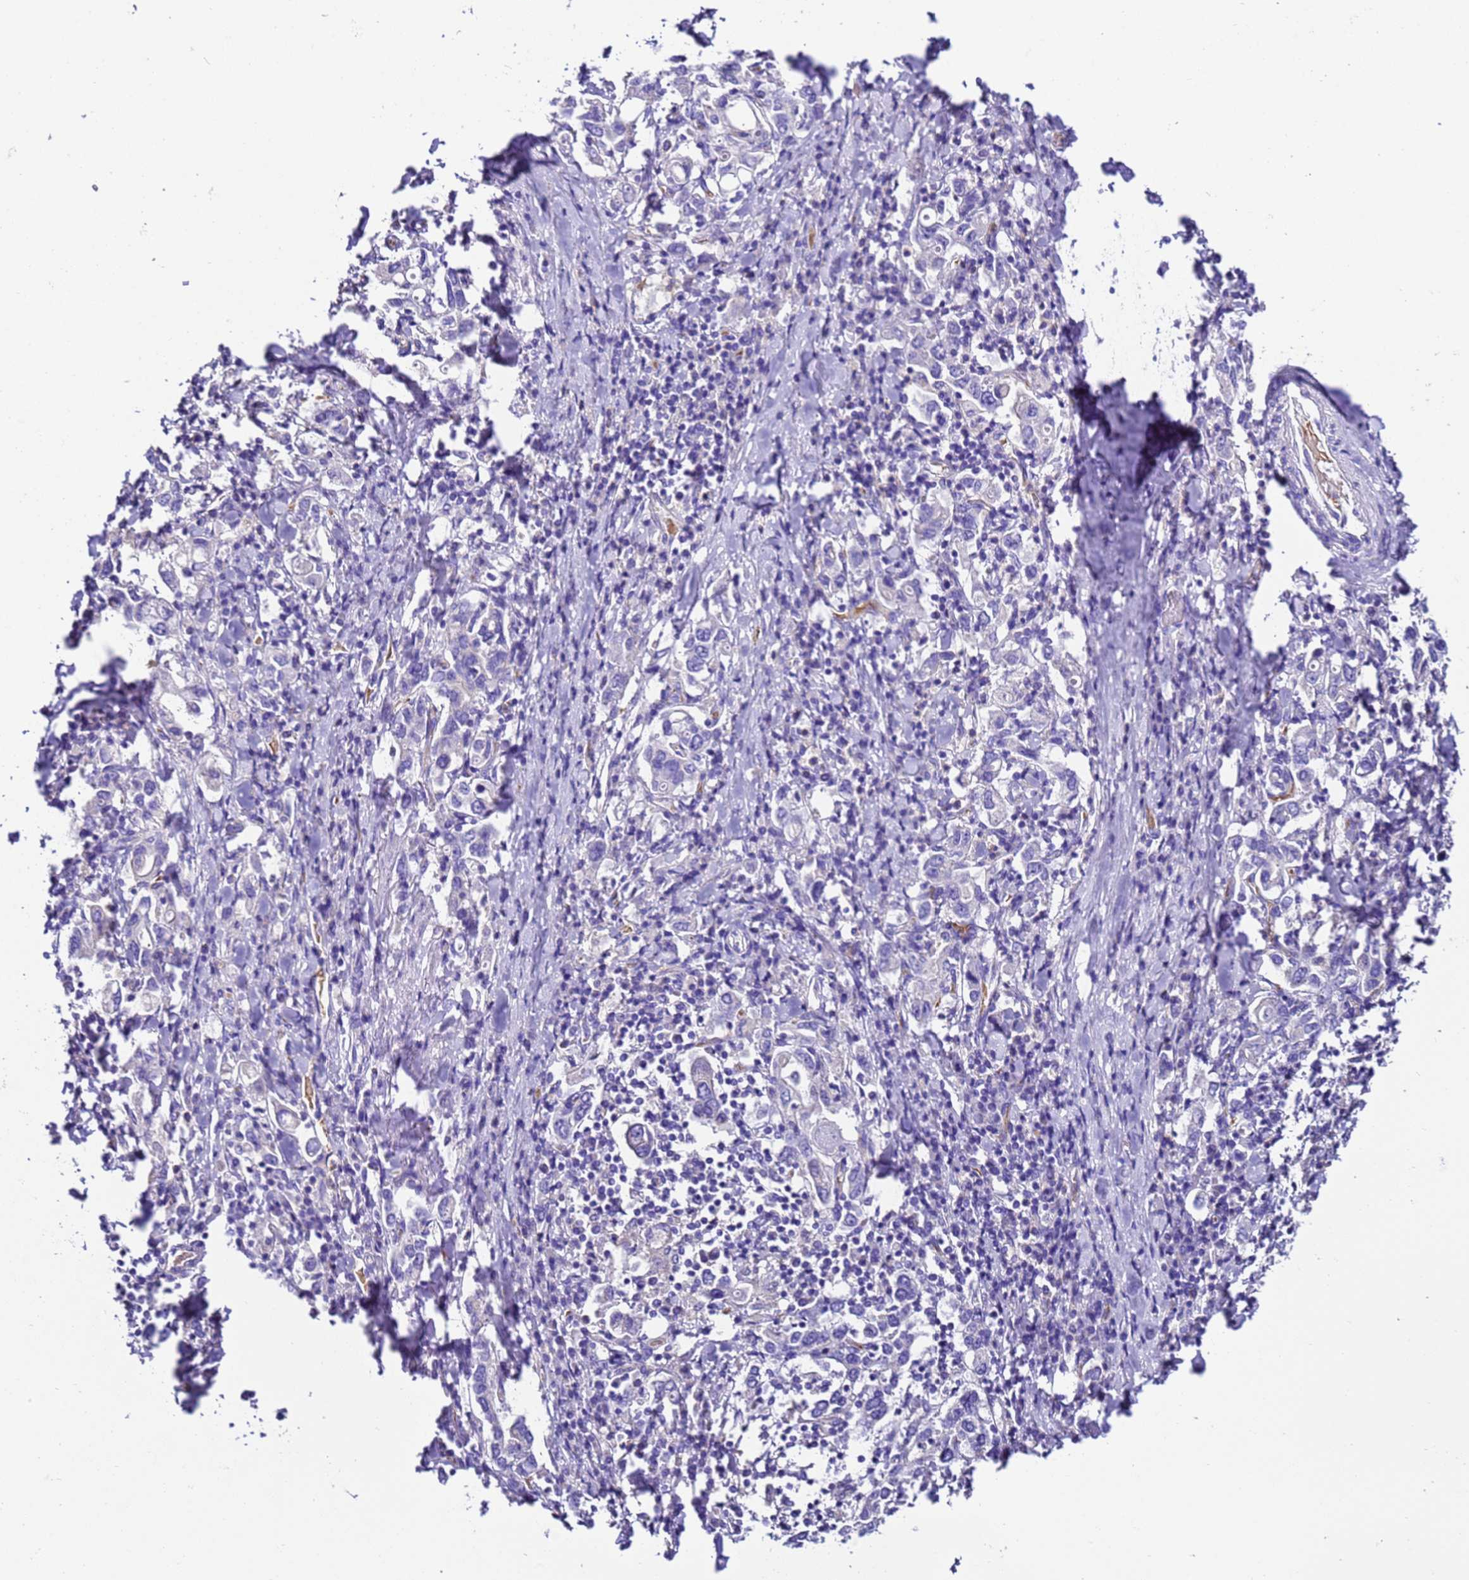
{"staining": {"intensity": "negative", "quantity": "none", "location": "none"}, "tissue": "stomach cancer", "cell_type": "Tumor cells", "image_type": "cancer", "snomed": [{"axis": "morphology", "description": "Adenocarcinoma, NOS"}, {"axis": "topography", "description": "Stomach, upper"}], "caption": "Immunohistochemistry (IHC) of stomach cancer (adenocarcinoma) demonstrates no staining in tumor cells.", "gene": "UGT2A1", "patient": {"sex": "male", "age": 62}}